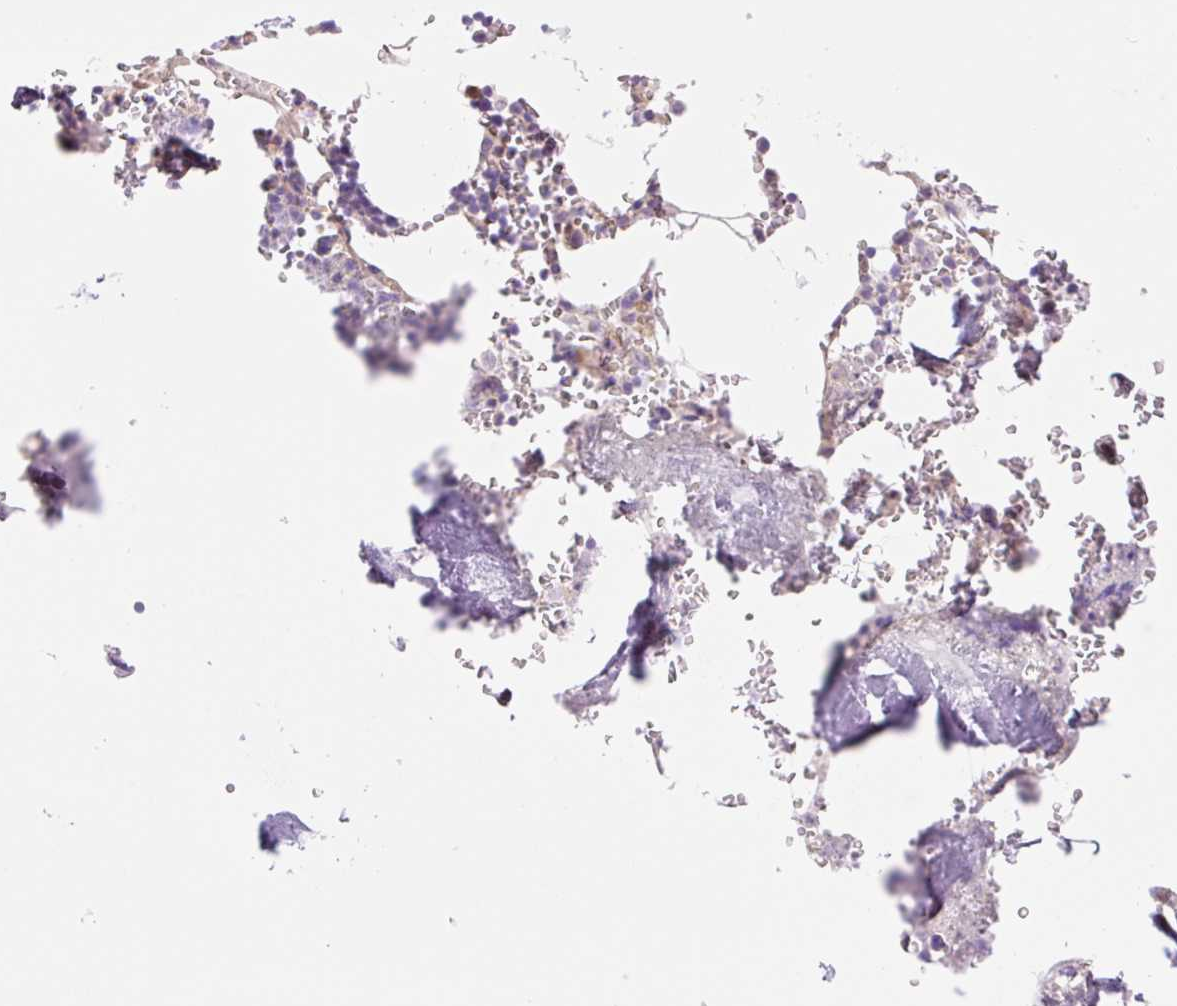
{"staining": {"intensity": "negative", "quantity": "none", "location": "none"}, "tissue": "bone marrow", "cell_type": "Hematopoietic cells", "image_type": "normal", "snomed": [{"axis": "morphology", "description": "Normal tissue, NOS"}, {"axis": "topography", "description": "Bone marrow"}], "caption": "High power microscopy micrograph of an IHC image of benign bone marrow, revealing no significant expression in hematopoietic cells.", "gene": "NLRP5", "patient": {"sex": "male", "age": 54}}